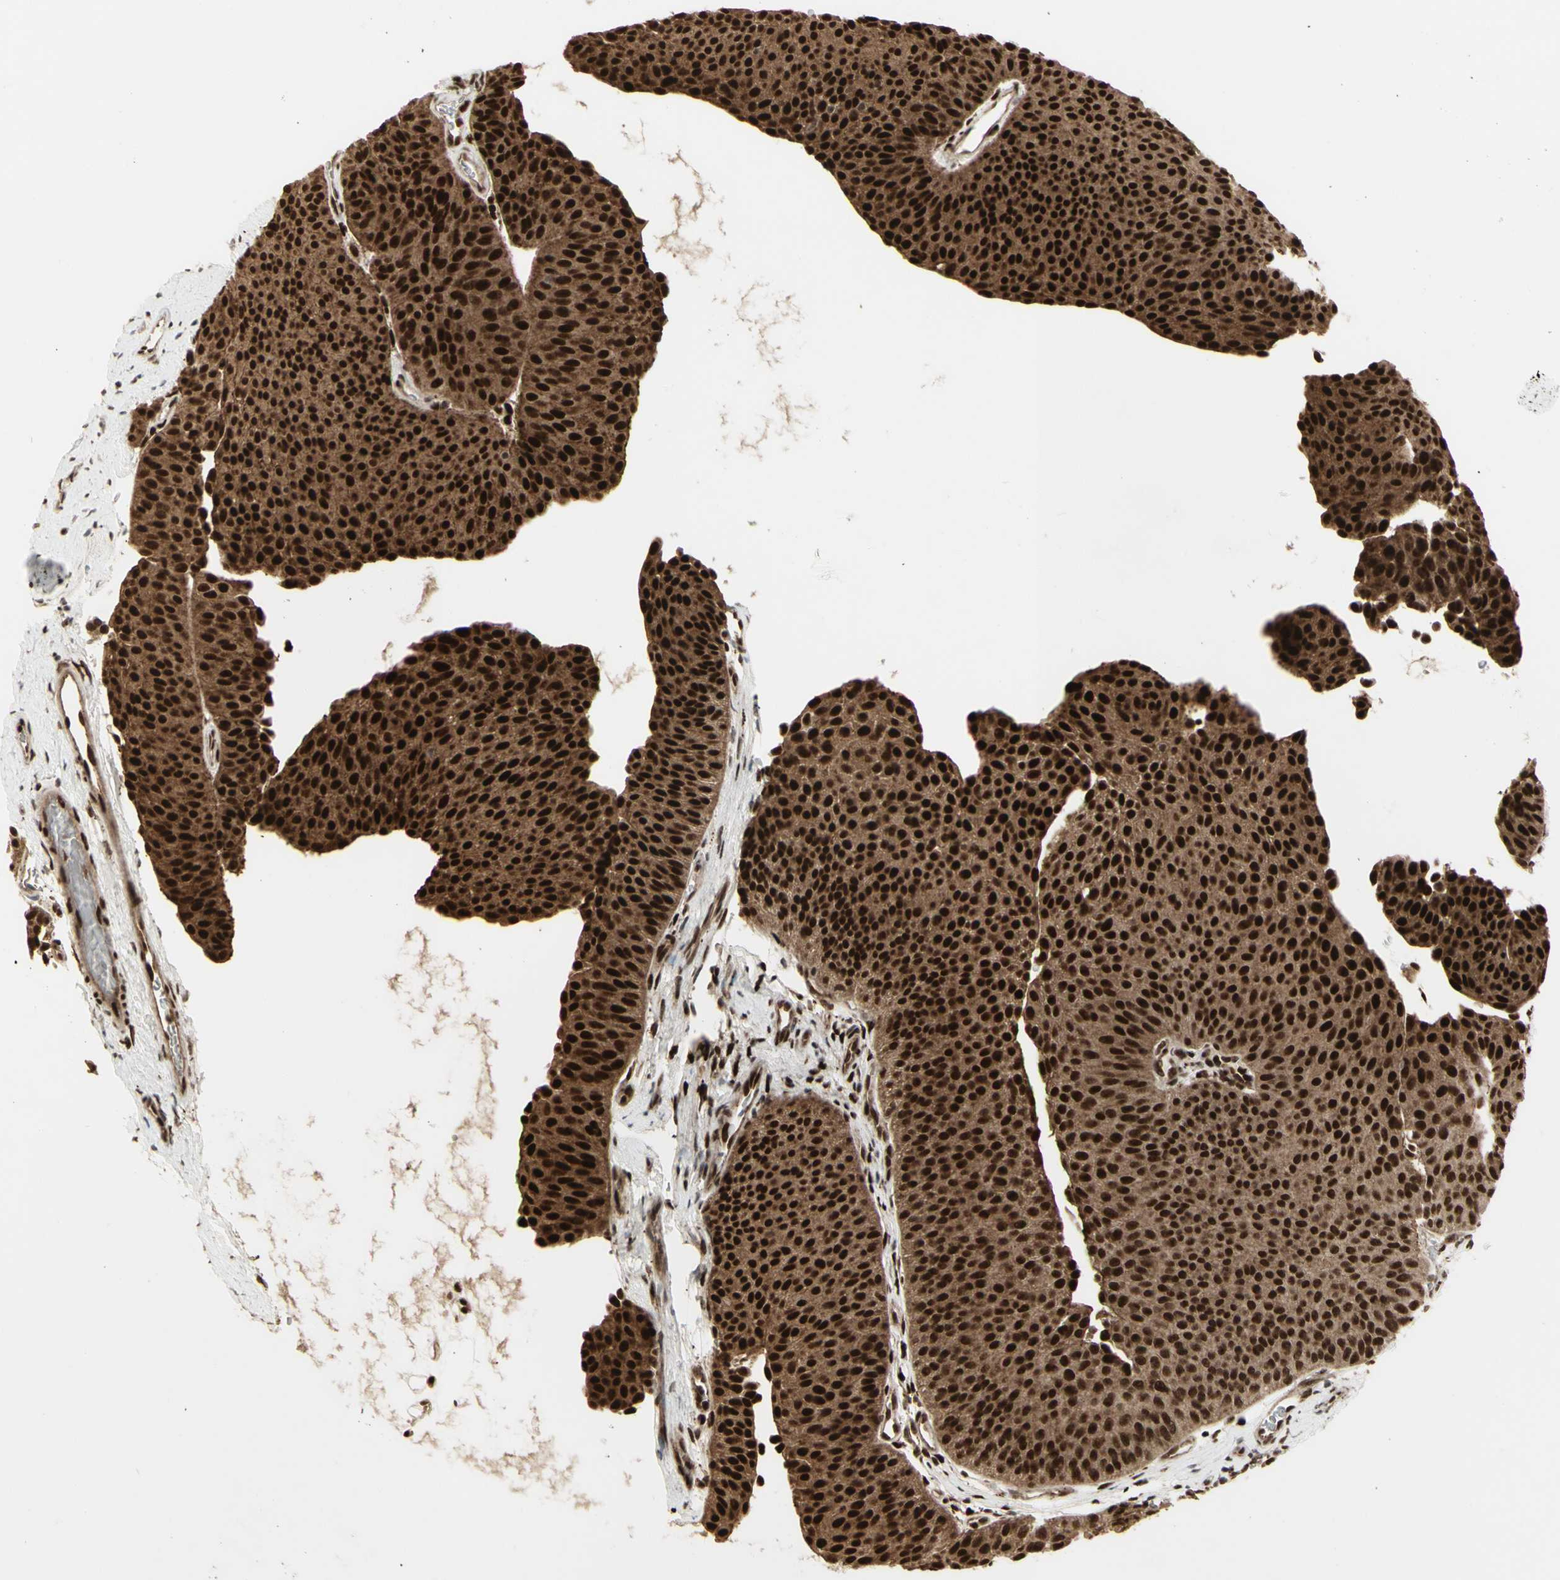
{"staining": {"intensity": "strong", "quantity": ">75%", "location": "cytoplasmic/membranous,nuclear"}, "tissue": "urothelial cancer", "cell_type": "Tumor cells", "image_type": "cancer", "snomed": [{"axis": "morphology", "description": "Urothelial carcinoma, Low grade"}, {"axis": "topography", "description": "Urinary bladder"}], "caption": "Low-grade urothelial carcinoma was stained to show a protein in brown. There is high levels of strong cytoplasmic/membranous and nuclear staining in about >75% of tumor cells.", "gene": "CBX1", "patient": {"sex": "female", "age": 60}}